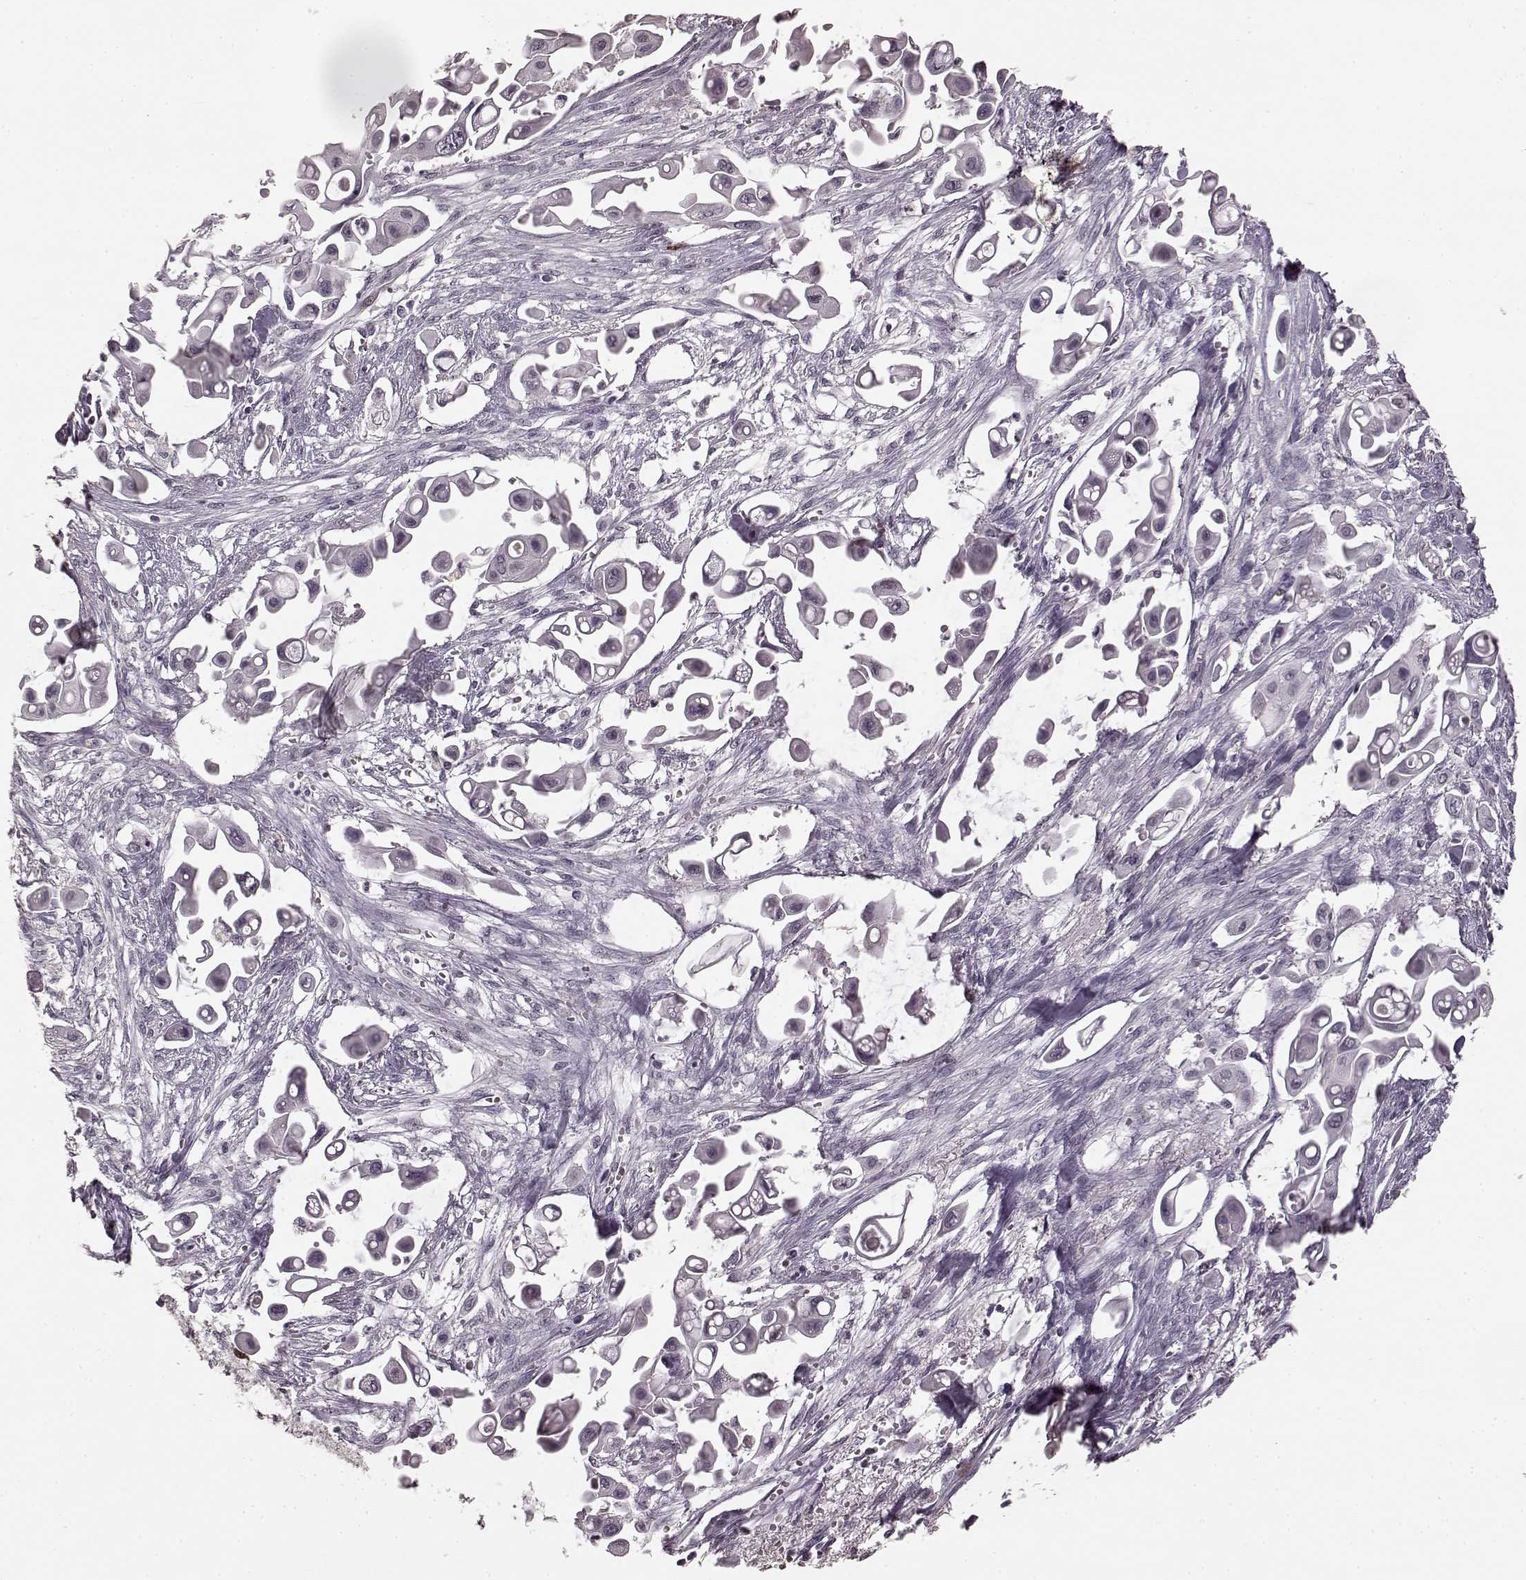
{"staining": {"intensity": "negative", "quantity": "none", "location": "none"}, "tissue": "pancreatic cancer", "cell_type": "Tumor cells", "image_type": "cancer", "snomed": [{"axis": "morphology", "description": "Adenocarcinoma, NOS"}, {"axis": "topography", "description": "Pancreas"}], "caption": "The image exhibits no staining of tumor cells in pancreatic cancer (adenocarcinoma).", "gene": "CCNA2", "patient": {"sex": "male", "age": 50}}